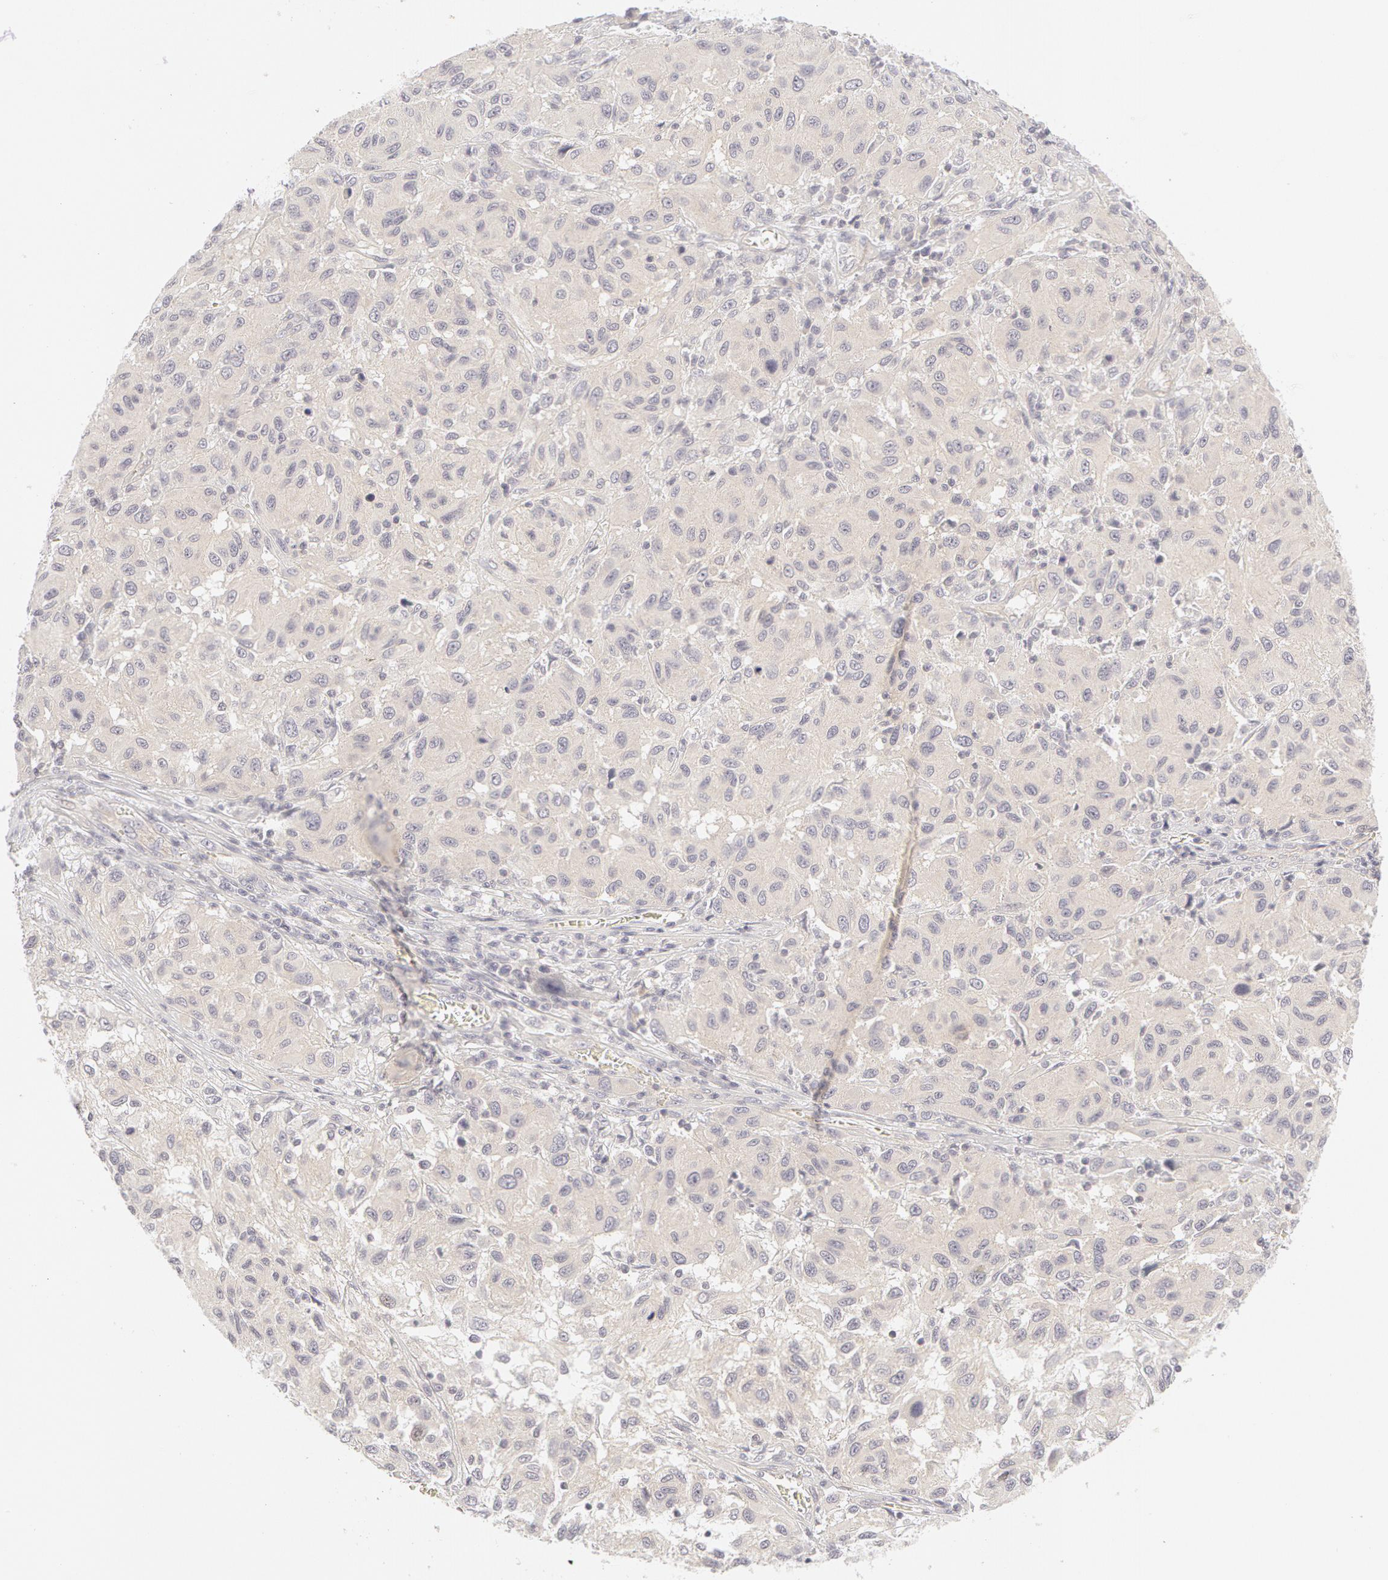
{"staining": {"intensity": "negative", "quantity": "none", "location": "none"}, "tissue": "melanoma", "cell_type": "Tumor cells", "image_type": "cancer", "snomed": [{"axis": "morphology", "description": "Malignant melanoma, NOS"}, {"axis": "topography", "description": "Skin"}], "caption": "Immunohistochemistry histopathology image of neoplastic tissue: human melanoma stained with DAB (3,3'-diaminobenzidine) reveals no significant protein staining in tumor cells.", "gene": "ABCB1", "patient": {"sex": "female", "age": 77}}